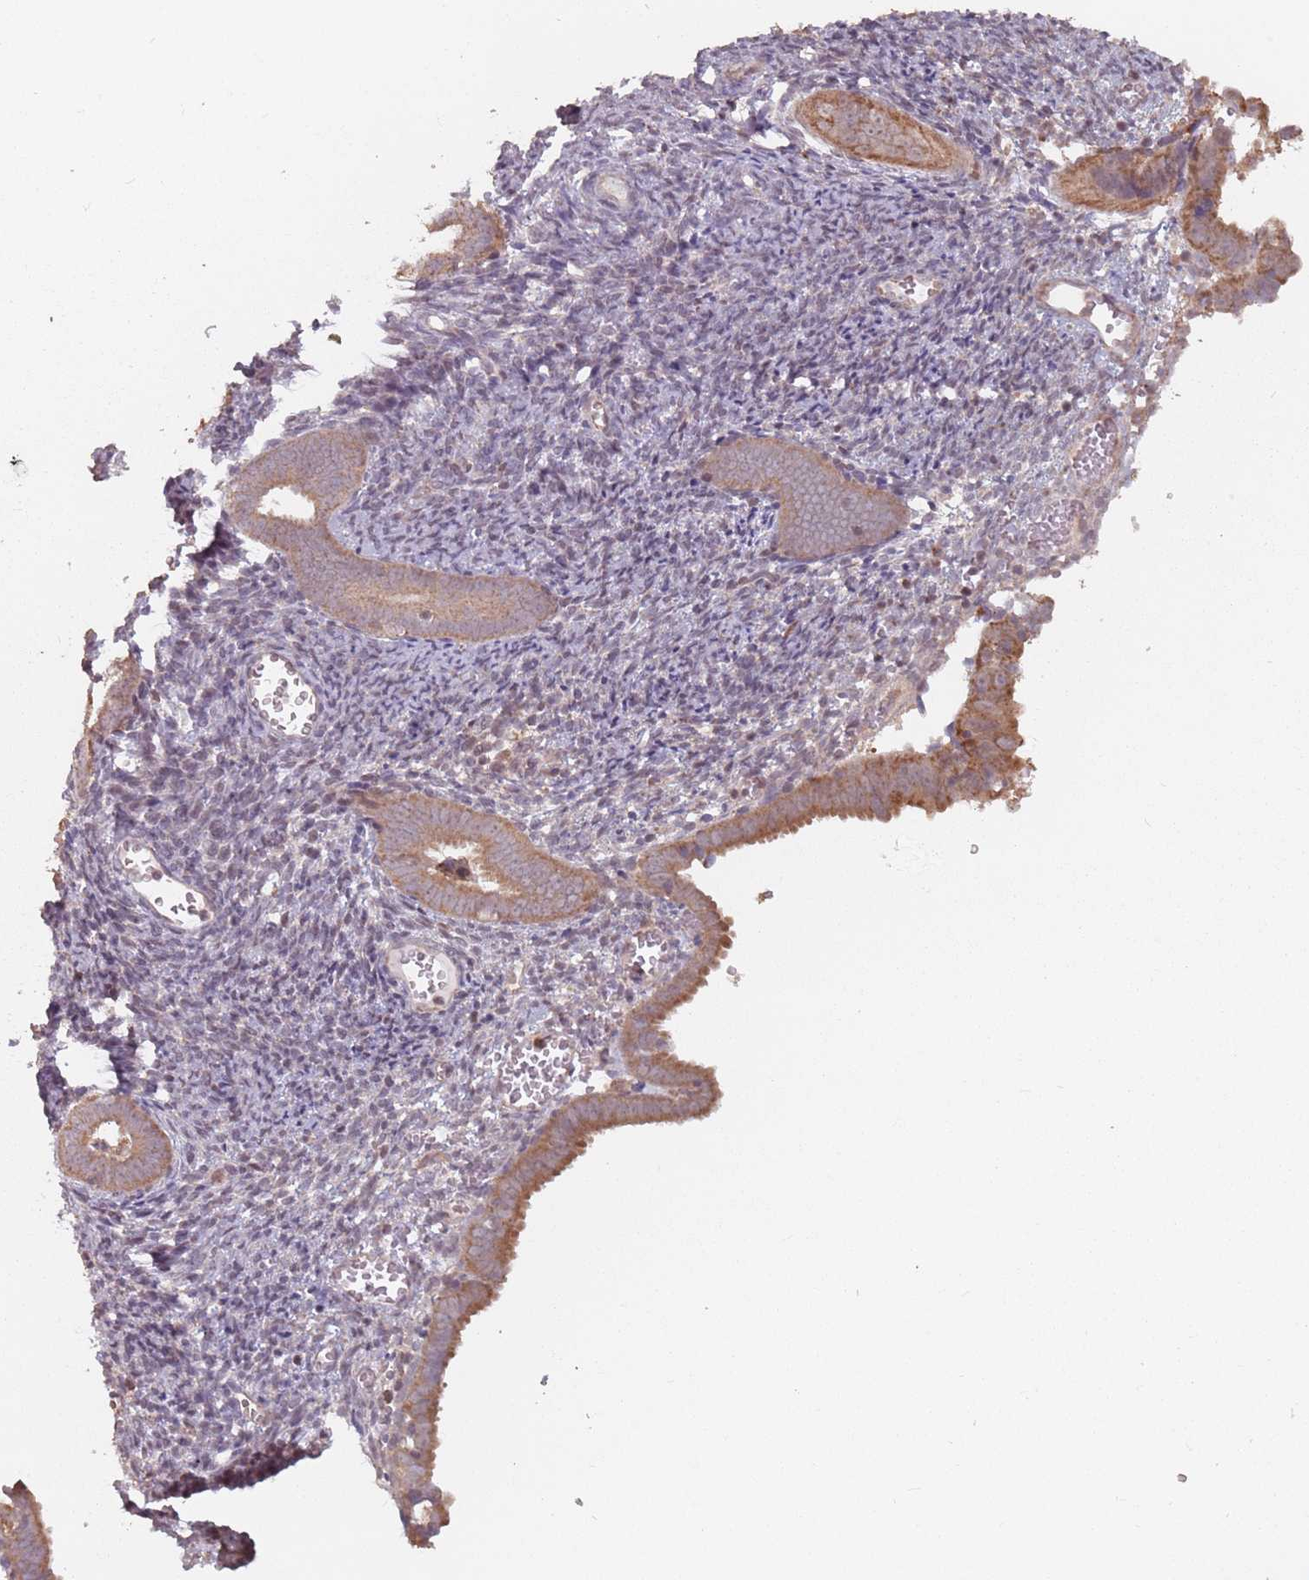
{"staining": {"intensity": "moderate", "quantity": ">75%", "location": "cytoplasmic/membranous"}, "tissue": "endometrial cancer", "cell_type": "Tumor cells", "image_type": "cancer", "snomed": [{"axis": "morphology", "description": "Adenocarcinoma, NOS"}, {"axis": "topography", "description": "Endometrium"}], "caption": "Moderate cytoplasmic/membranous expression is present in approximately >75% of tumor cells in adenocarcinoma (endometrial).", "gene": "VPS52", "patient": {"sex": "female", "age": 75}}